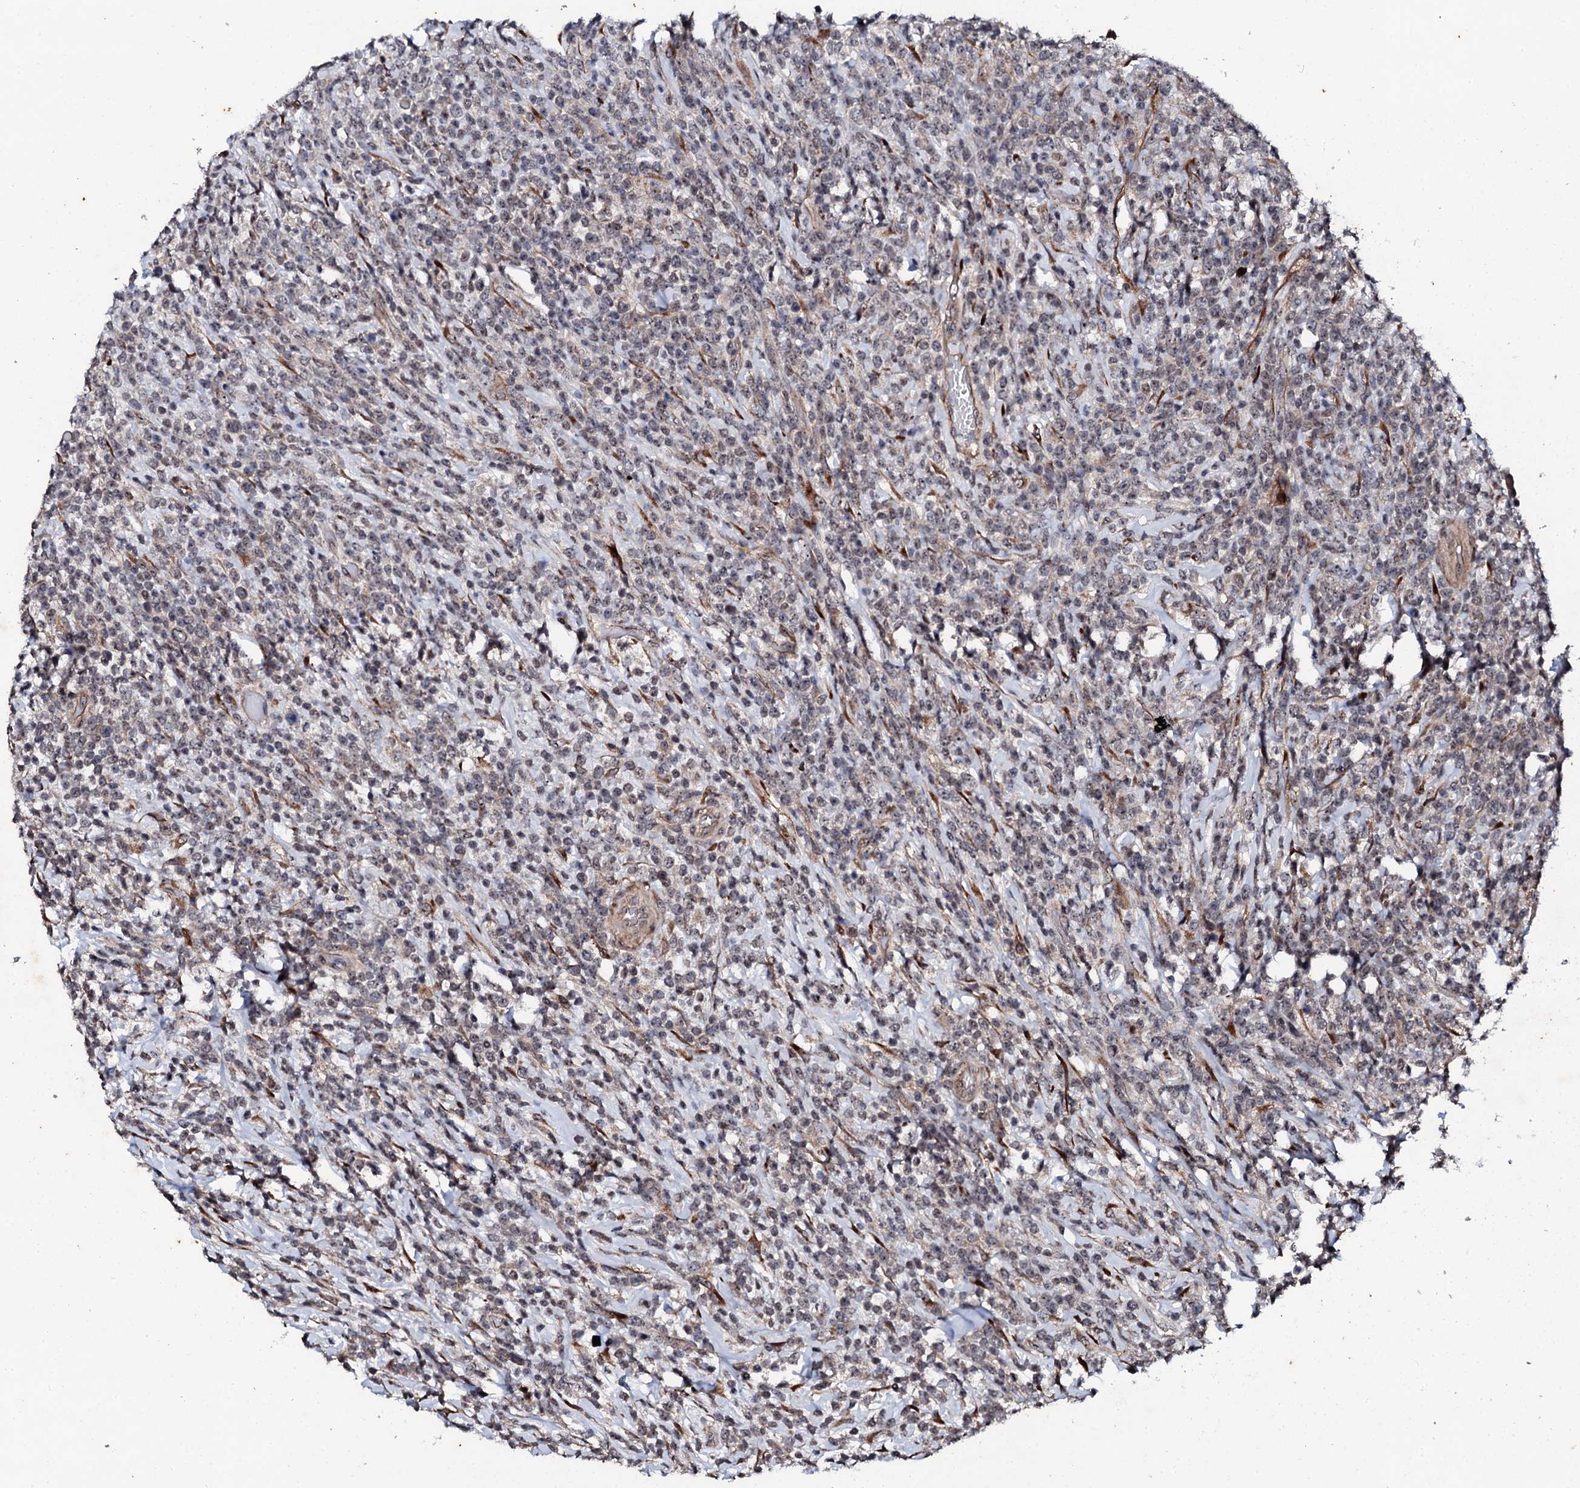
{"staining": {"intensity": "negative", "quantity": "none", "location": "none"}, "tissue": "lymphoma", "cell_type": "Tumor cells", "image_type": "cancer", "snomed": [{"axis": "morphology", "description": "Malignant lymphoma, non-Hodgkin's type, High grade"}, {"axis": "topography", "description": "Colon"}], "caption": "An IHC micrograph of malignant lymphoma, non-Hodgkin's type (high-grade) is shown. There is no staining in tumor cells of malignant lymphoma, non-Hodgkin's type (high-grade).", "gene": "FAM111A", "patient": {"sex": "female", "age": 53}}